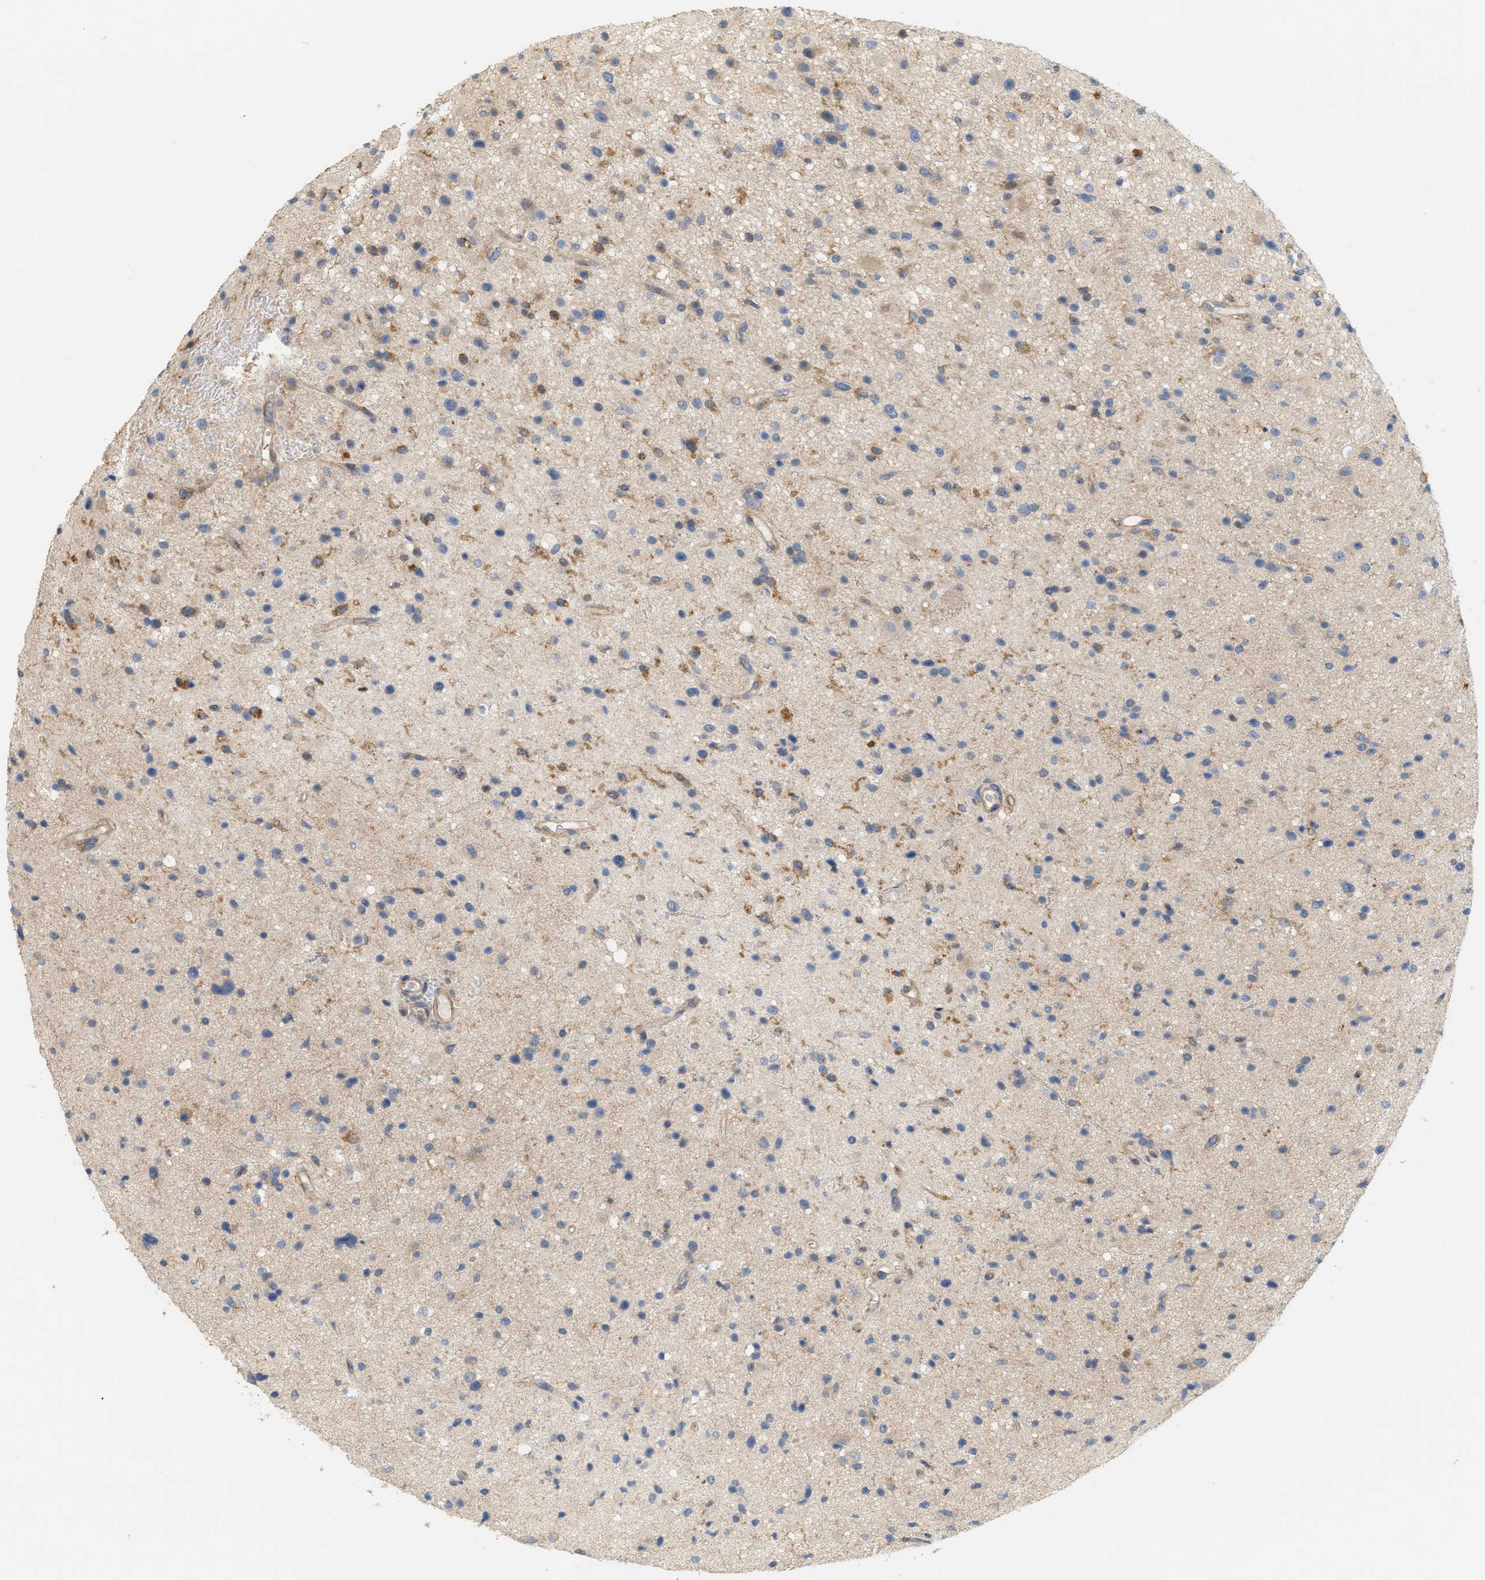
{"staining": {"intensity": "weak", "quantity": "<25%", "location": "cytoplasmic/membranous"}, "tissue": "glioma", "cell_type": "Tumor cells", "image_type": "cancer", "snomed": [{"axis": "morphology", "description": "Glioma, malignant, High grade"}, {"axis": "topography", "description": "Brain"}], "caption": "The IHC histopathology image has no significant positivity in tumor cells of malignant high-grade glioma tissue.", "gene": "DBNL", "patient": {"sex": "male", "age": 33}}